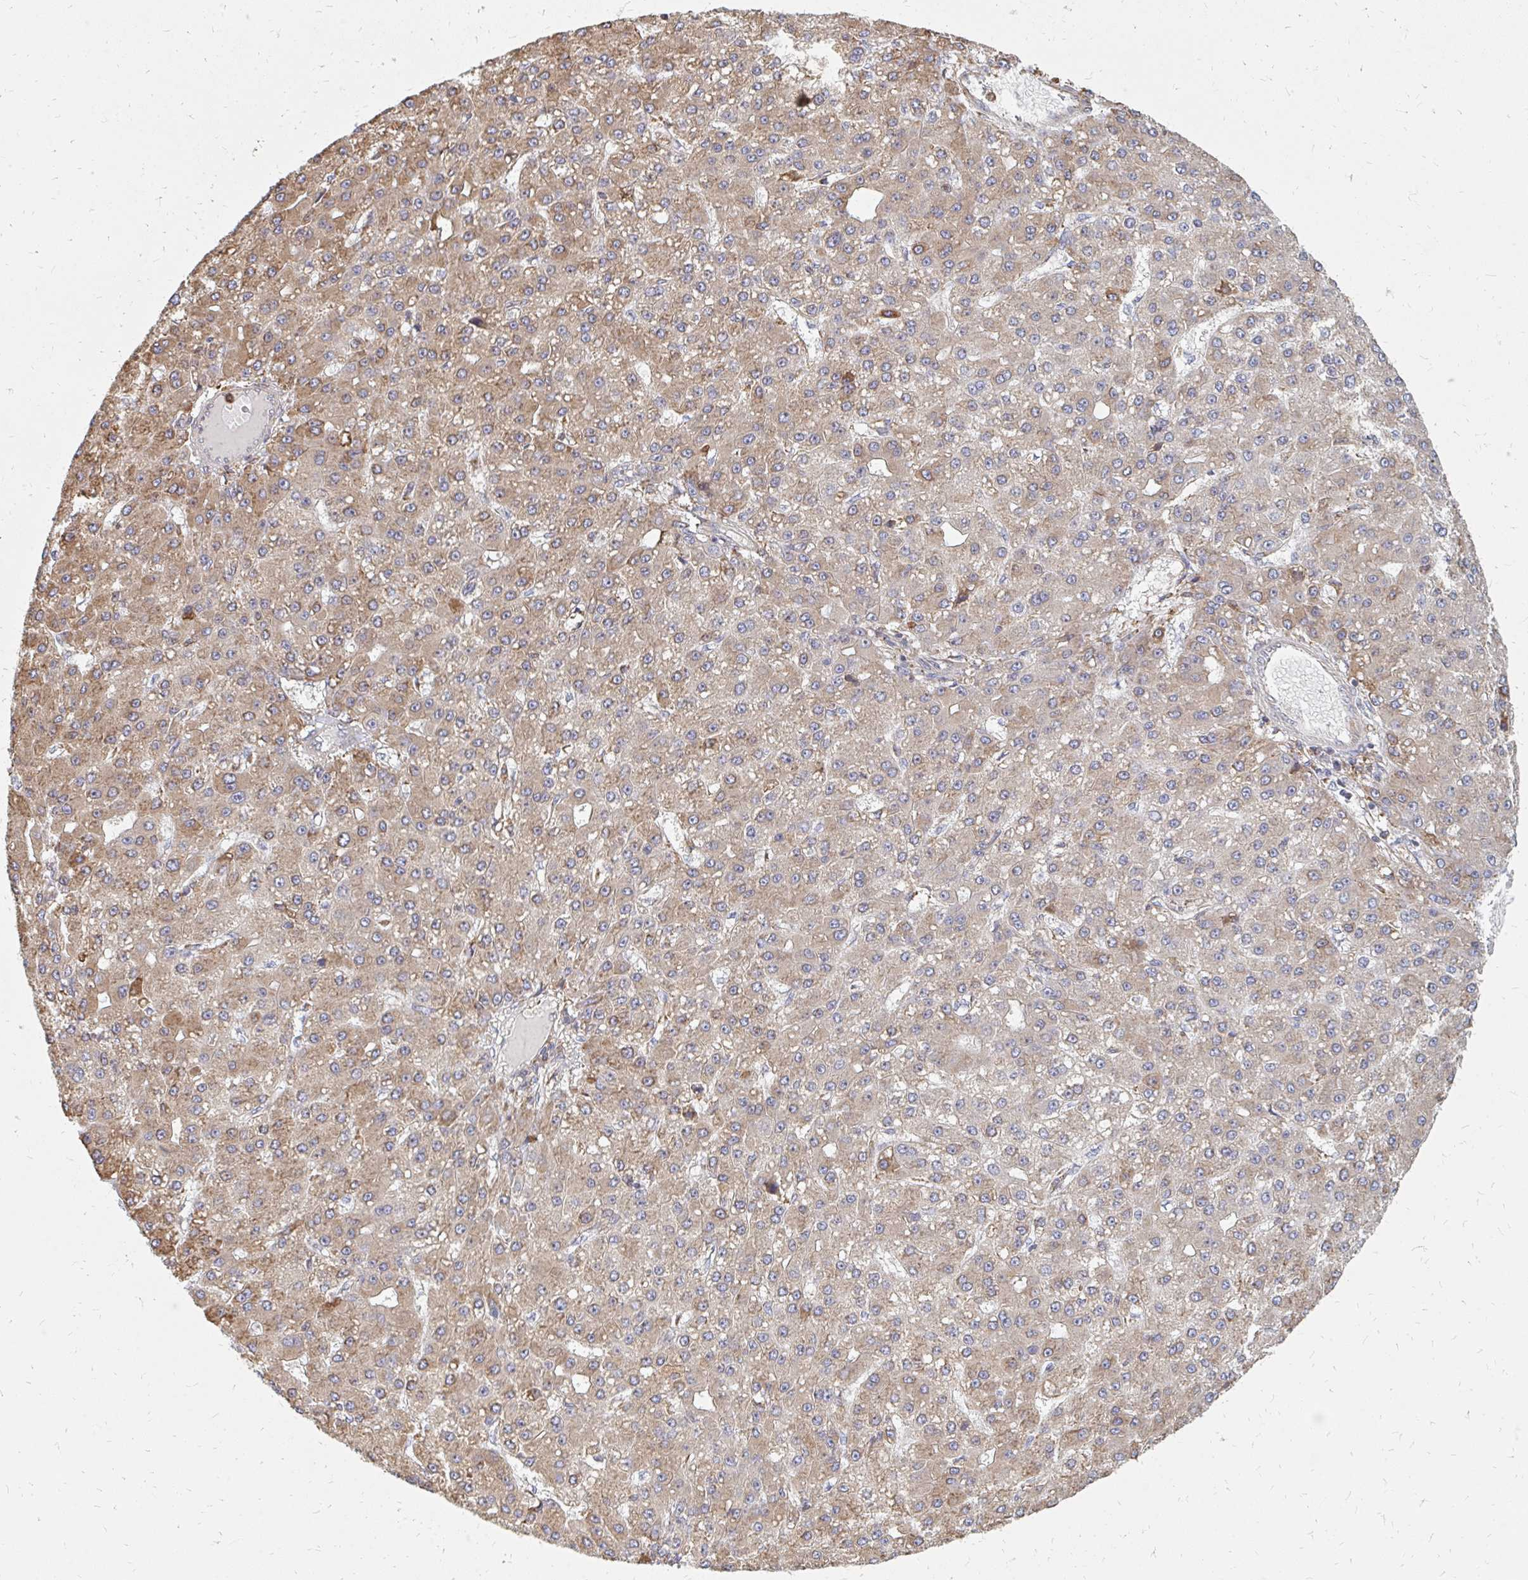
{"staining": {"intensity": "weak", "quantity": ">75%", "location": "cytoplasmic/membranous"}, "tissue": "liver cancer", "cell_type": "Tumor cells", "image_type": "cancer", "snomed": [{"axis": "morphology", "description": "Carcinoma, Hepatocellular, NOS"}, {"axis": "topography", "description": "Liver"}], "caption": "Protein expression analysis of human liver hepatocellular carcinoma reveals weak cytoplasmic/membranous expression in about >75% of tumor cells.", "gene": "PPP1R13L", "patient": {"sex": "male", "age": 67}}